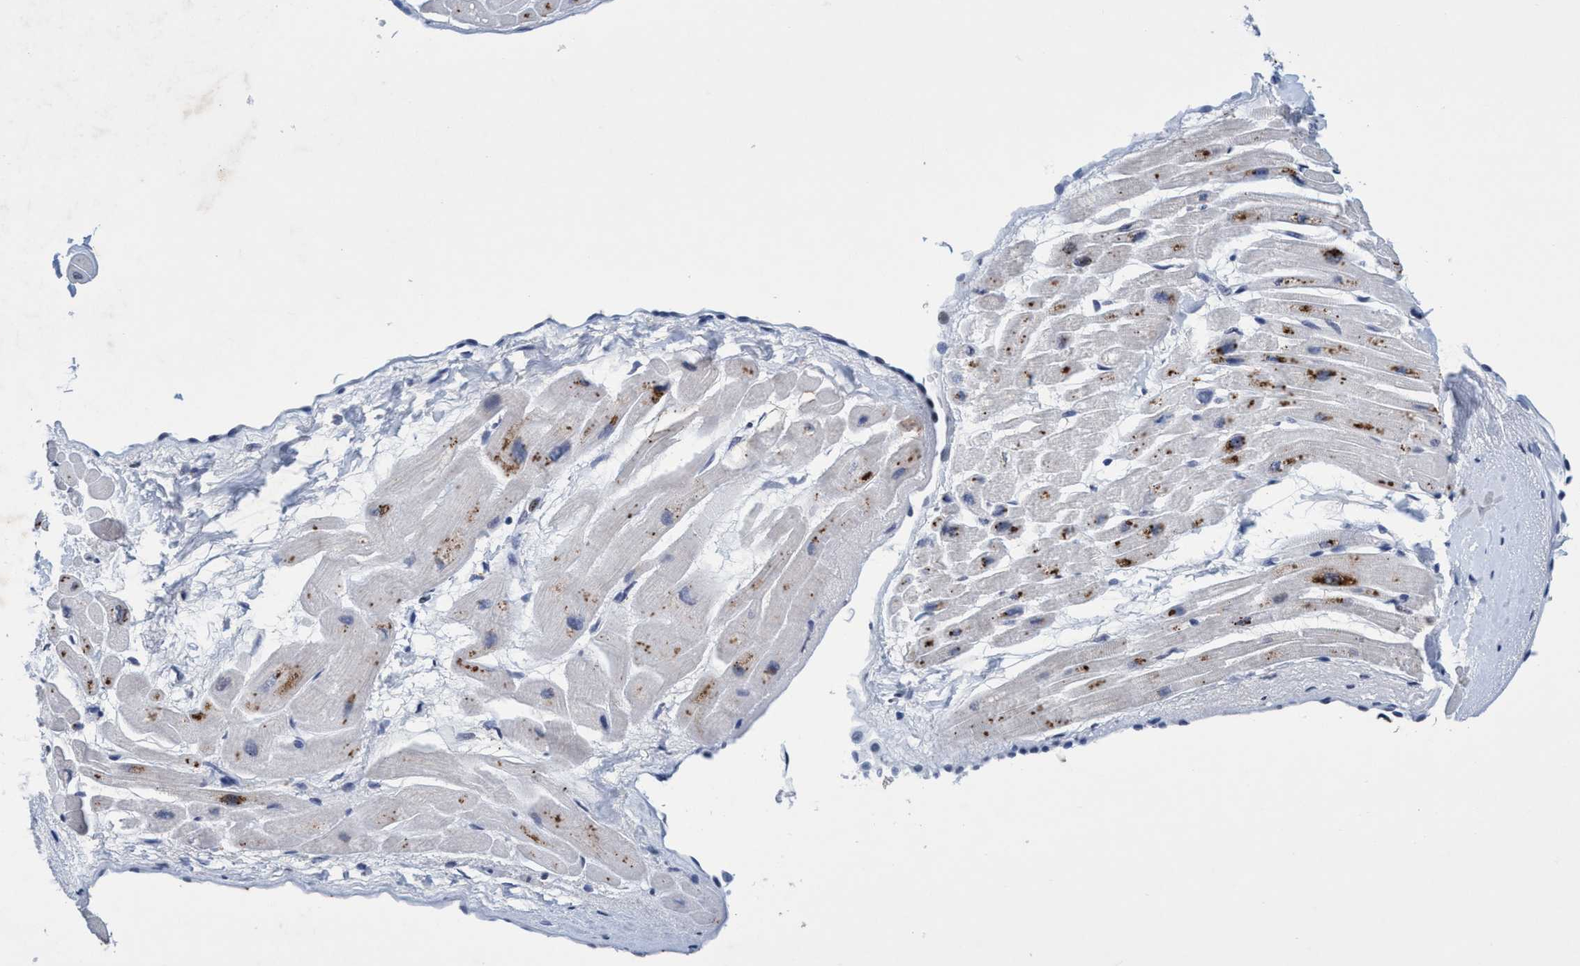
{"staining": {"intensity": "moderate", "quantity": ">75%", "location": "cytoplasmic/membranous"}, "tissue": "heart muscle", "cell_type": "Cardiomyocytes", "image_type": "normal", "snomed": [{"axis": "morphology", "description": "Normal tissue, NOS"}, {"axis": "topography", "description": "Heart"}], "caption": "Cardiomyocytes exhibit medium levels of moderate cytoplasmic/membranous positivity in approximately >75% of cells in unremarkable heart muscle. The protein of interest is stained brown, and the nuclei are stained in blue (DAB IHC with brightfield microscopy, high magnification).", "gene": "GRB14", "patient": {"sex": "male", "age": 45}}